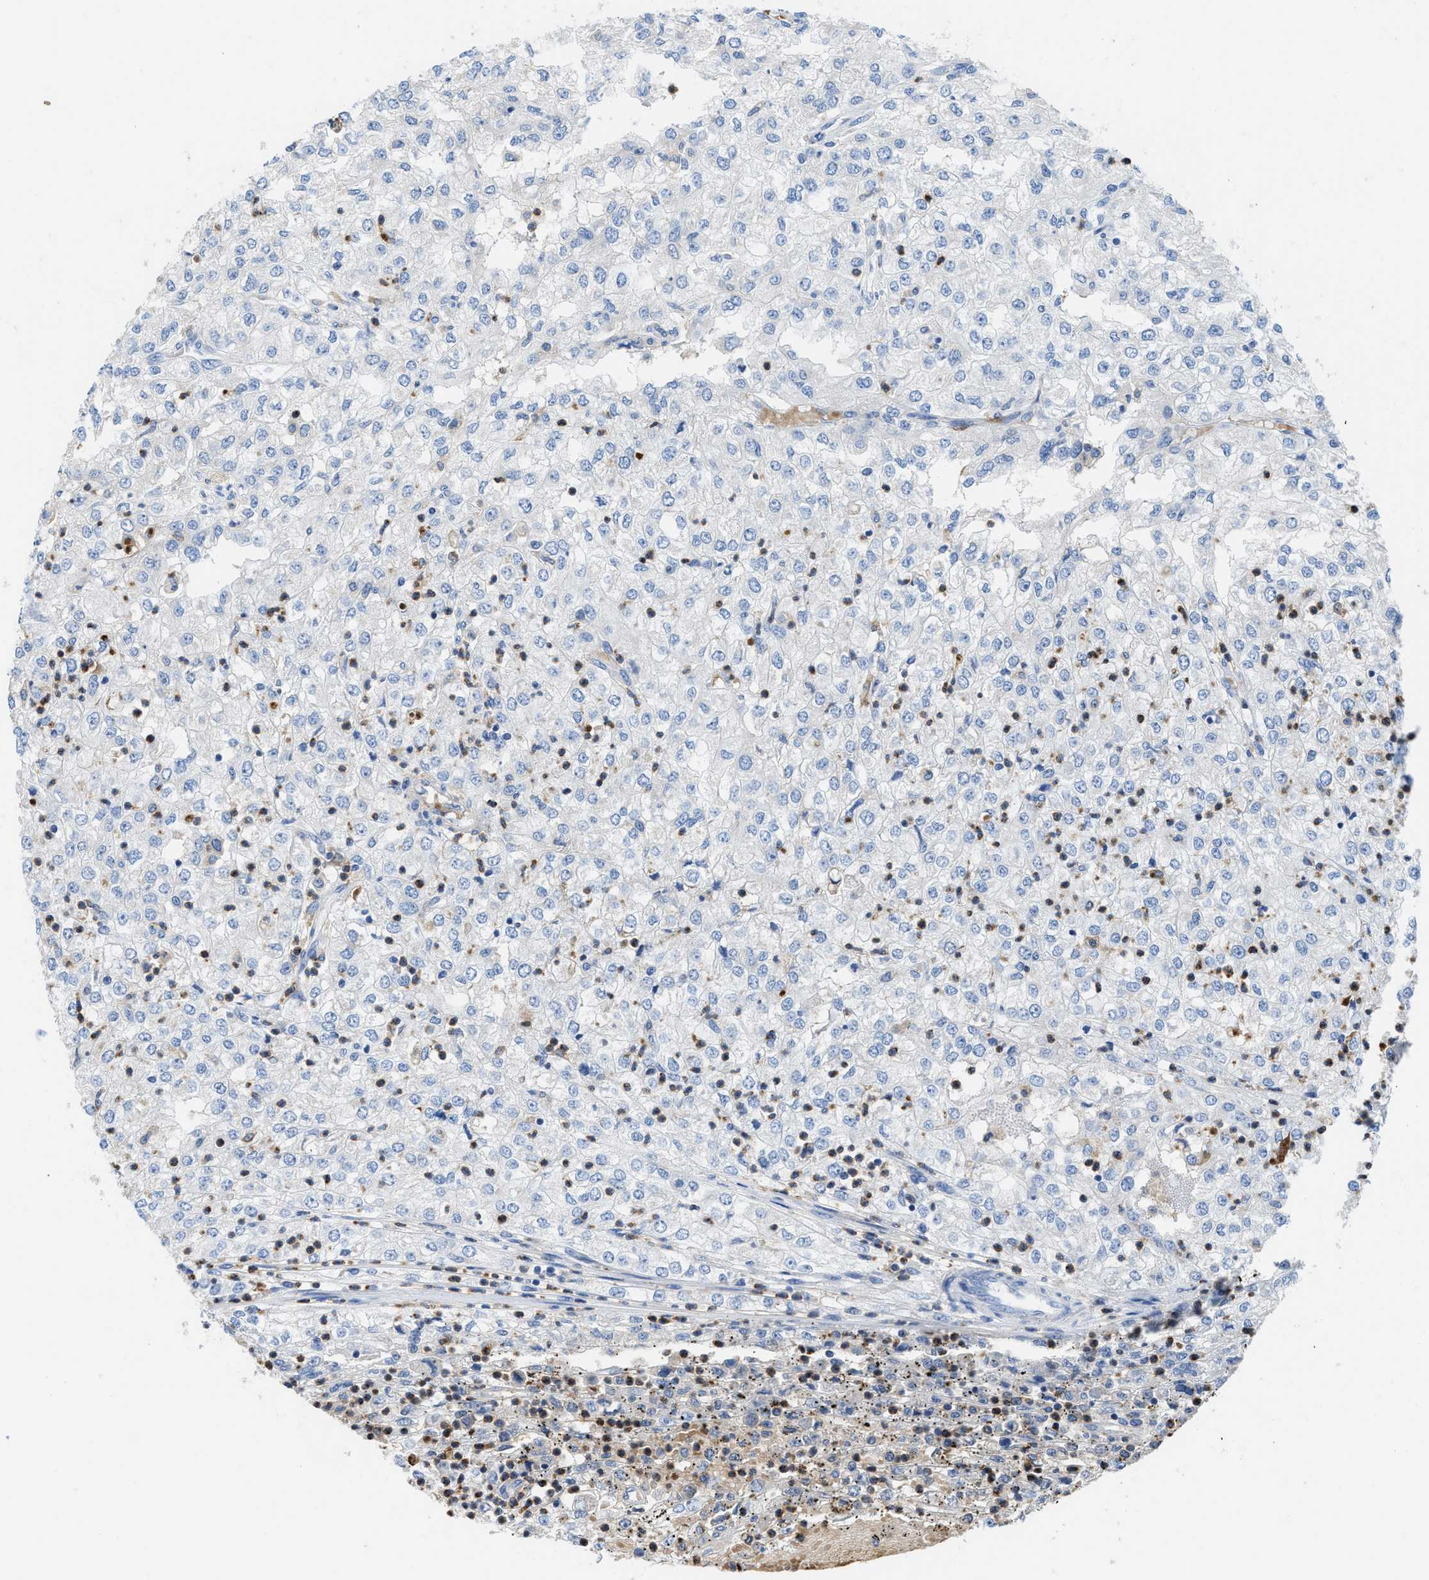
{"staining": {"intensity": "negative", "quantity": "none", "location": "none"}, "tissue": "renal cancer", "cell_type": "Tumor cells", "image_type": "cancer", "snomed": [{"axis": "morphology", "description": "Adenocarcinoma, NOS"}, {"axis": "topography", "description": "Kidney"}], "caption": "Immunohistochemistry micrograph of human renal adenocarcinoma stained for a protein (brown), which demonstrates no expression in tumor cells.", "gene": "NEB", "patient": {"sex": "female", "age": 54}}